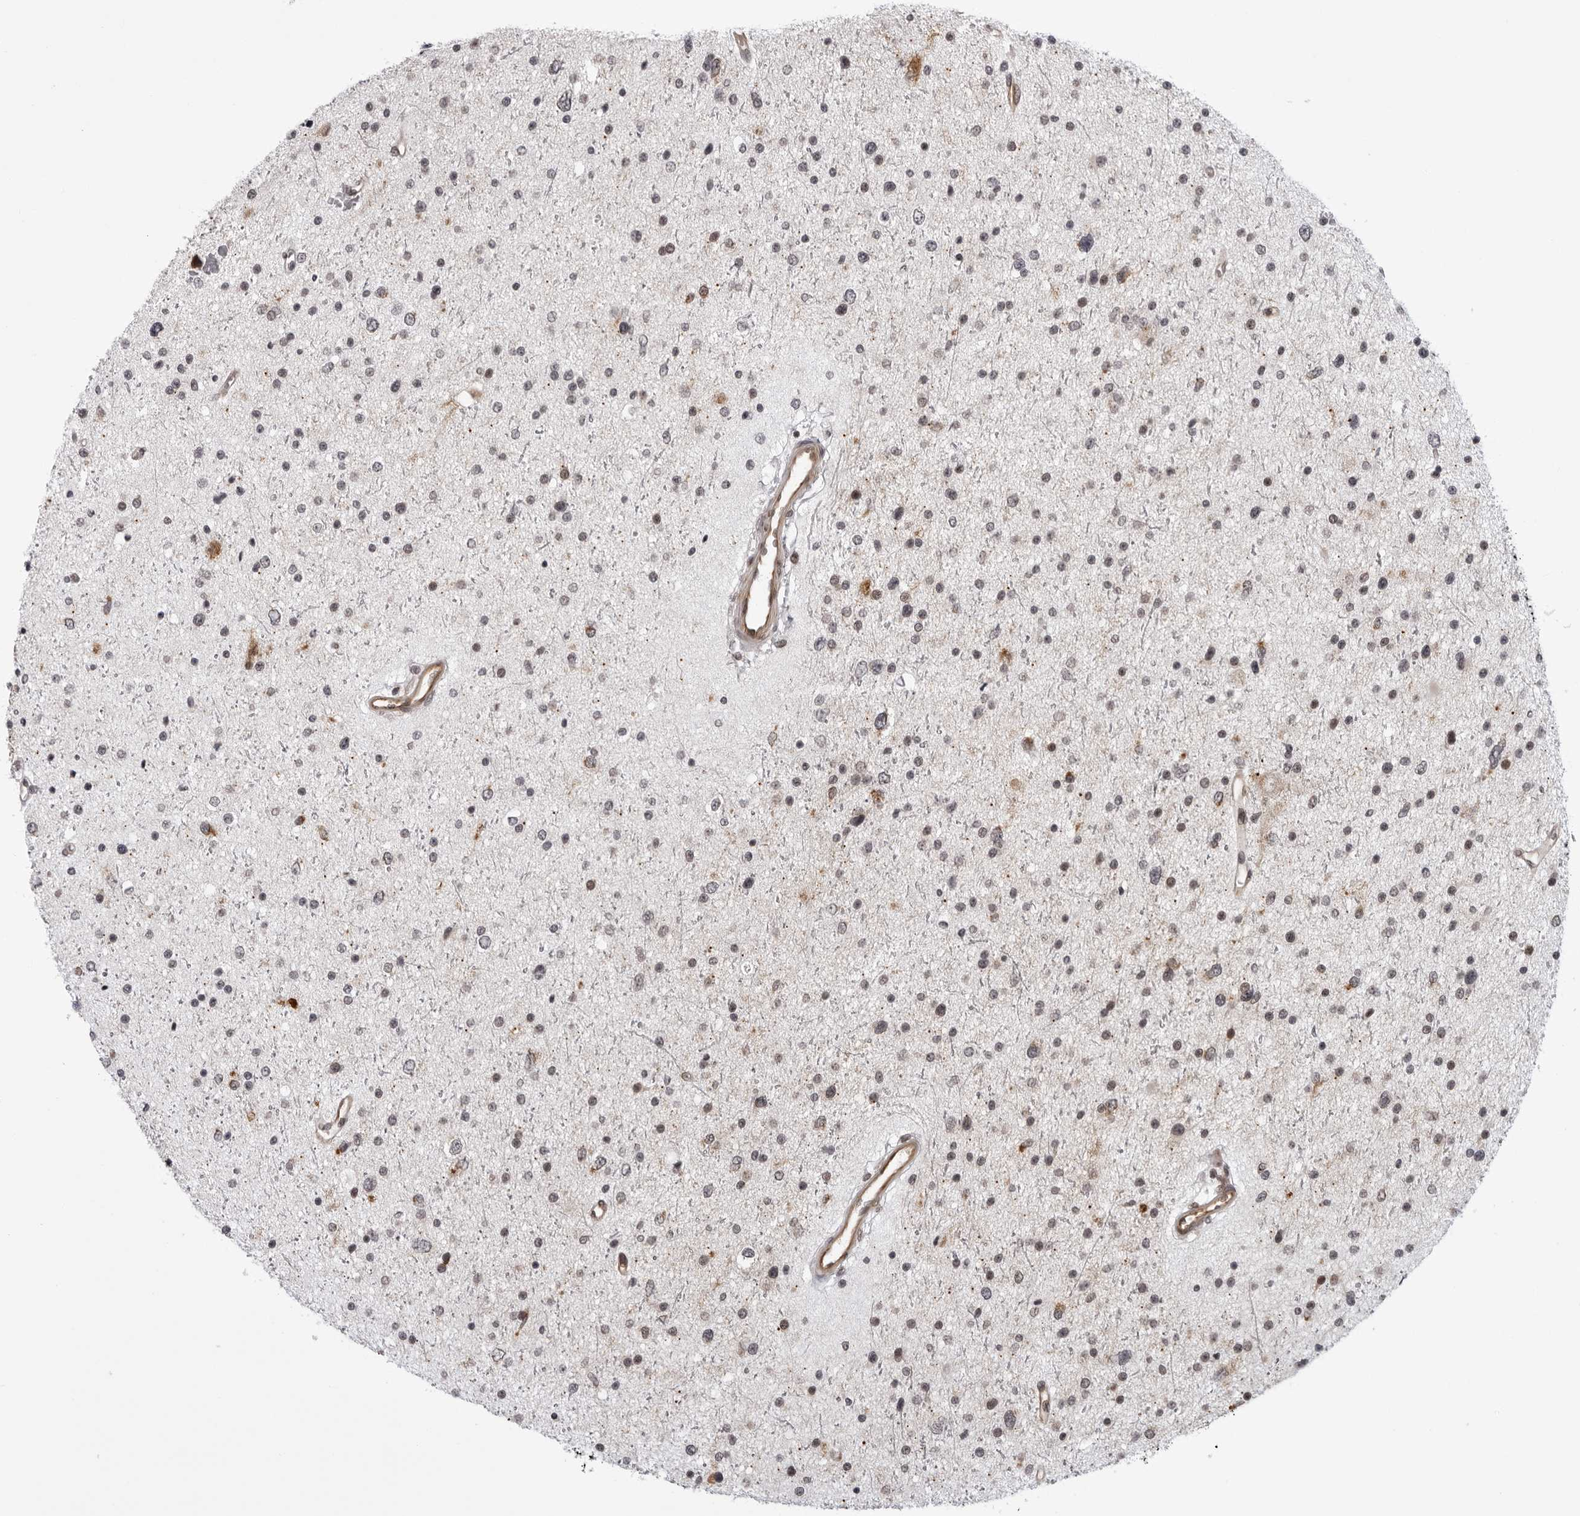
{"staining": {"intensity": "weak", "quantity": "25%-75%", "location": "nuclear"}, "tissue": "glioma", "cell_type": "Tumor cells", "image_type": "cancer", "snomed": [{"axis": "morphology", "description": "Glioma, malignant, Low grade"}, {"axis": "topography", "description": "Brain"}], "caption": "Human malignant glioma (low-grade) stained with a protein marker shows weak staining in tumor cells.", "gene": "GCSAML", "patient": {"sex": "female", "age": 37}}